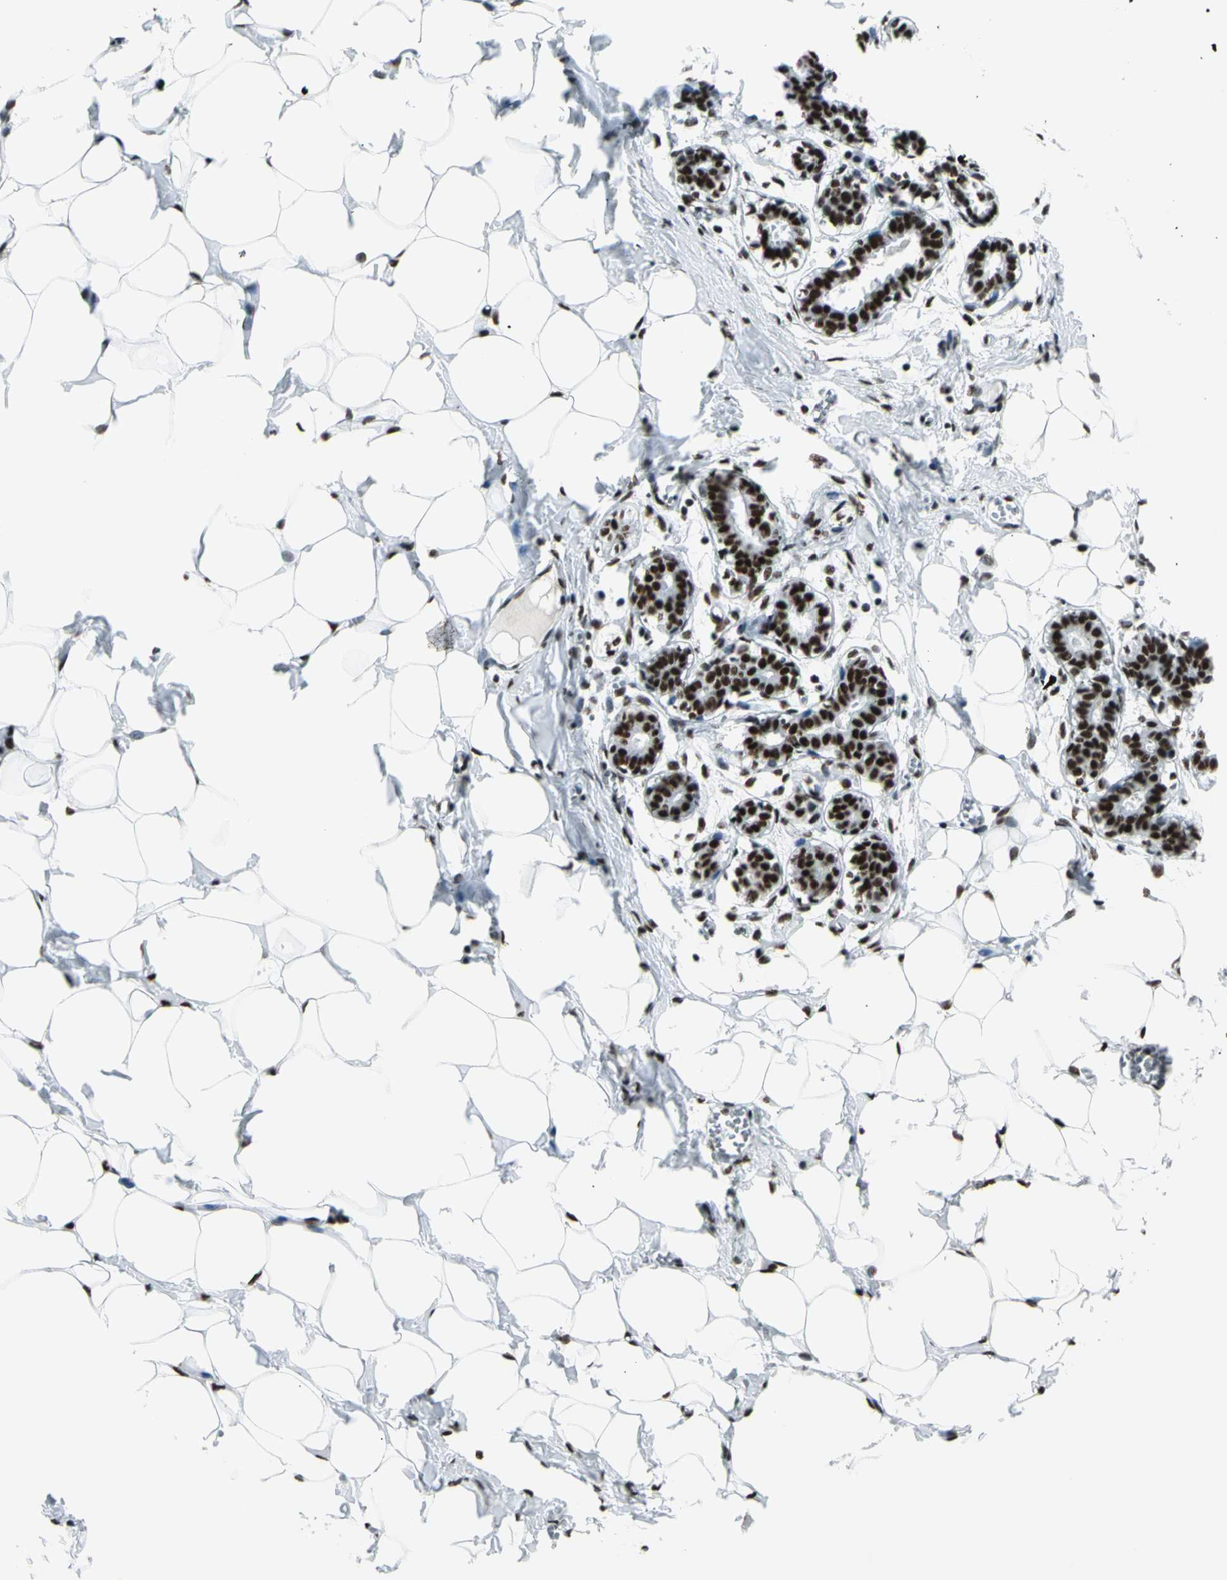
{"staining": {"intensity": "strong", "quantity": ">75%", "location": "nuclear"}, "tissue": "breast", "cell_type": "Adipocytes", "image_type": "normal", "snomed": [{"axis": "morphology", "description": "Normal tissue, NOS"}, {"axis": "topography", "description": "Breast"}], "caption": "Immunohistochemical staining of normal human breast shows strong nuclear protein staining in about >75% of adipocytes.", "gene": "CCAR1", "patient": {"sex": "female", "age": 27}}